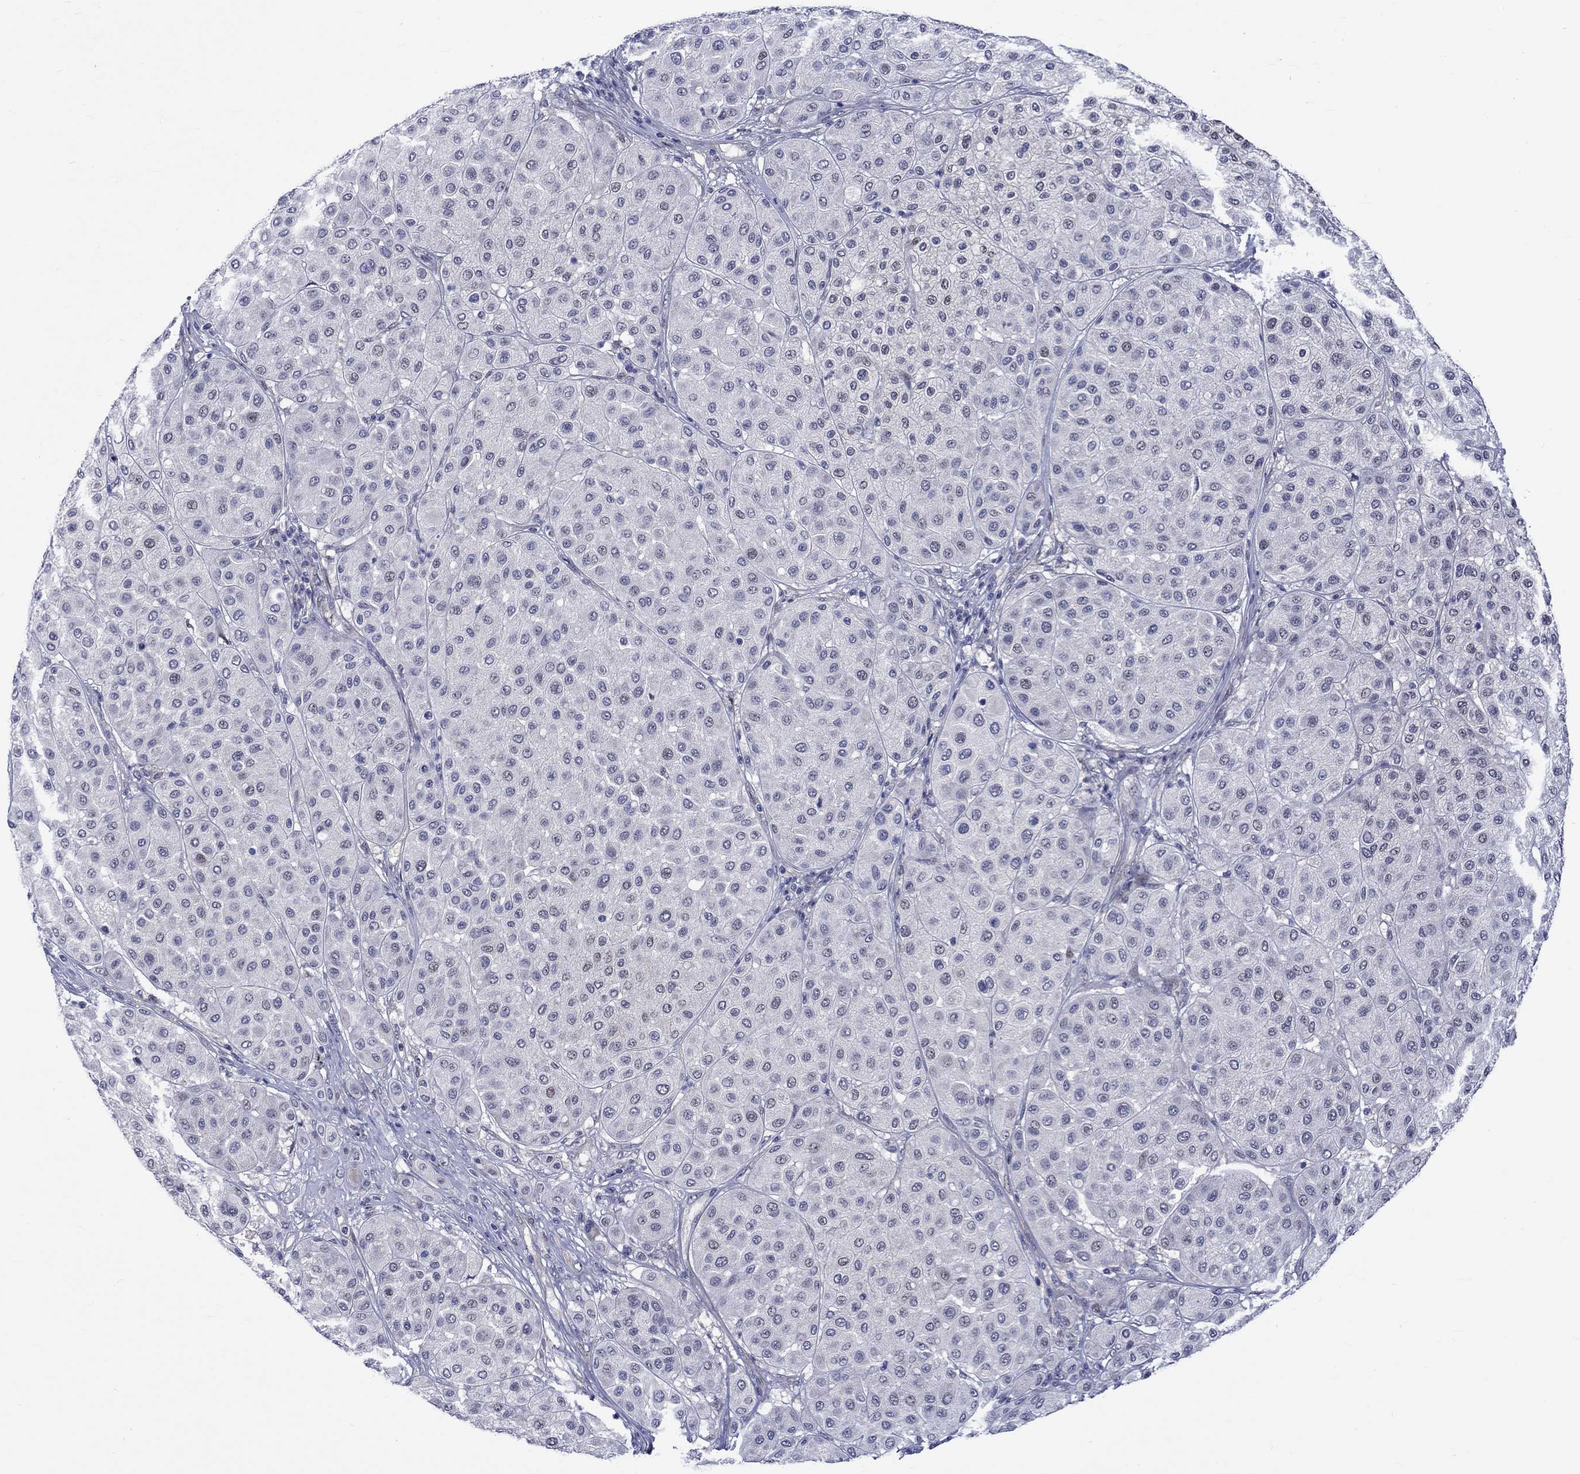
{"staining": {"intensity": "weak", "quantity": "<25%", "location": "nuclear"}, "tissue": "melanoma", "cell_type": "Tumor cells", "image_type": "cancer", "snomed": [{"axis": "morphology", "description": "Malignant melanoma, Metastatic site"}, {"axis": "topography", "description": "Smooth muscle"}], "caption": "This is an immunohistochemistry image of malignant melanoma (metastatic site). There is no positivity in tumor cells.", "gene": "E2F8", "patient": {"sex": "male", "age": 41}}